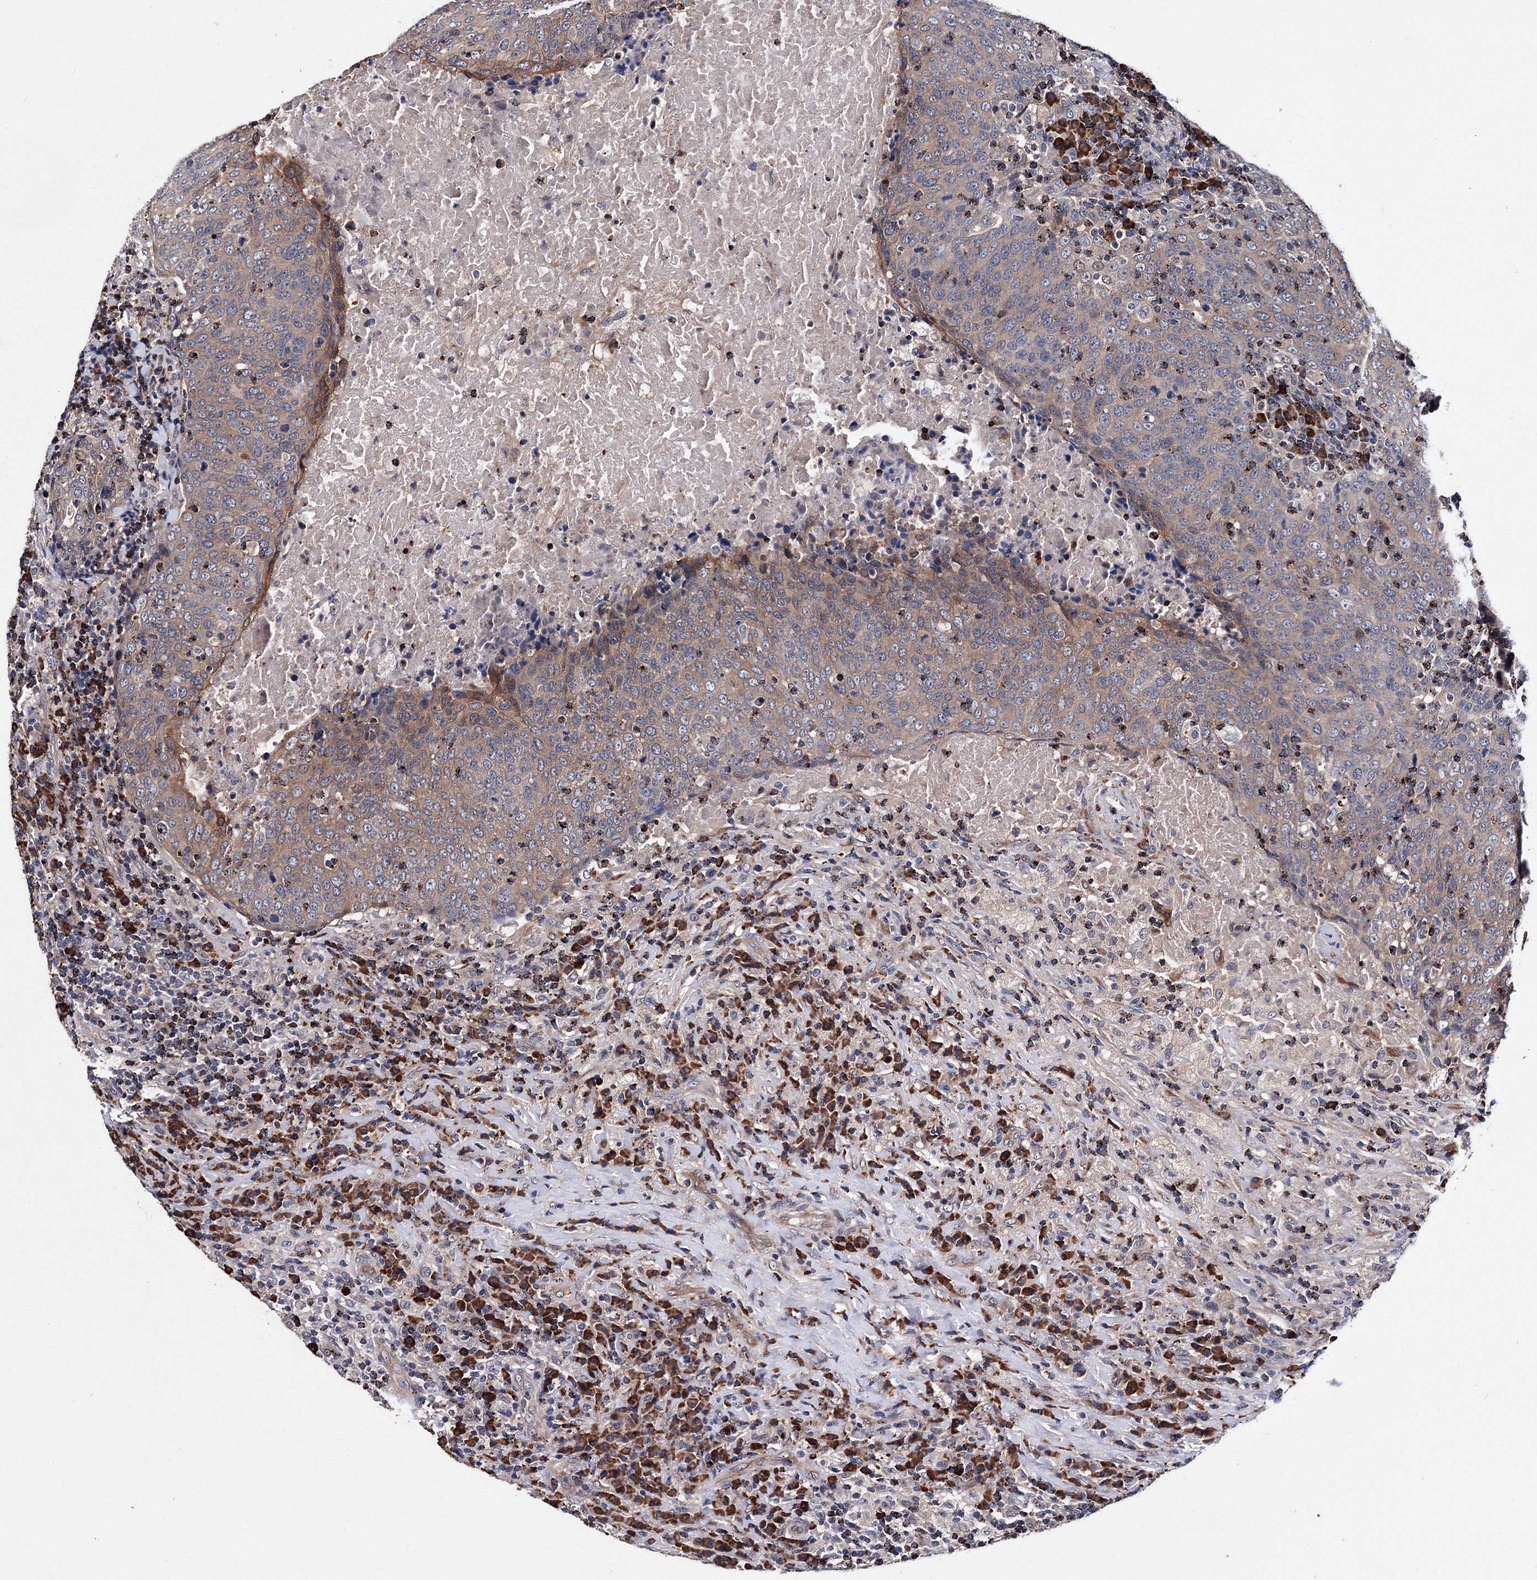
{"staining": {"intensity": "moderate", "quantity": "<25%", "location": "cytoplasmic/membranous"}, "tissue": "head and neck cancer", "cell_type": "Tumor cells", "image_type": "cancer", "snomed": [{"axis": "morphology", "description": "Squamous cell carcinoma, NOS"}, {"axis": "morphology", "description": "Squamous cell carcinoma, metastatic, NOS"}, {"axis": "topography", "description": "Lymph node"}, {"axis": "topography", "description": "Head-Neck"}], "caption": "Immunohistochemistry (IHC) photomicrograph of head and neck cancer stained for a protein (brown), which demonstrates low levels of moderate cytoplasmic/membranous staining in approximately <25% of tumor cells.", "gene": "PHYKPL", "patient": {"sex": "male", "age": 62}}